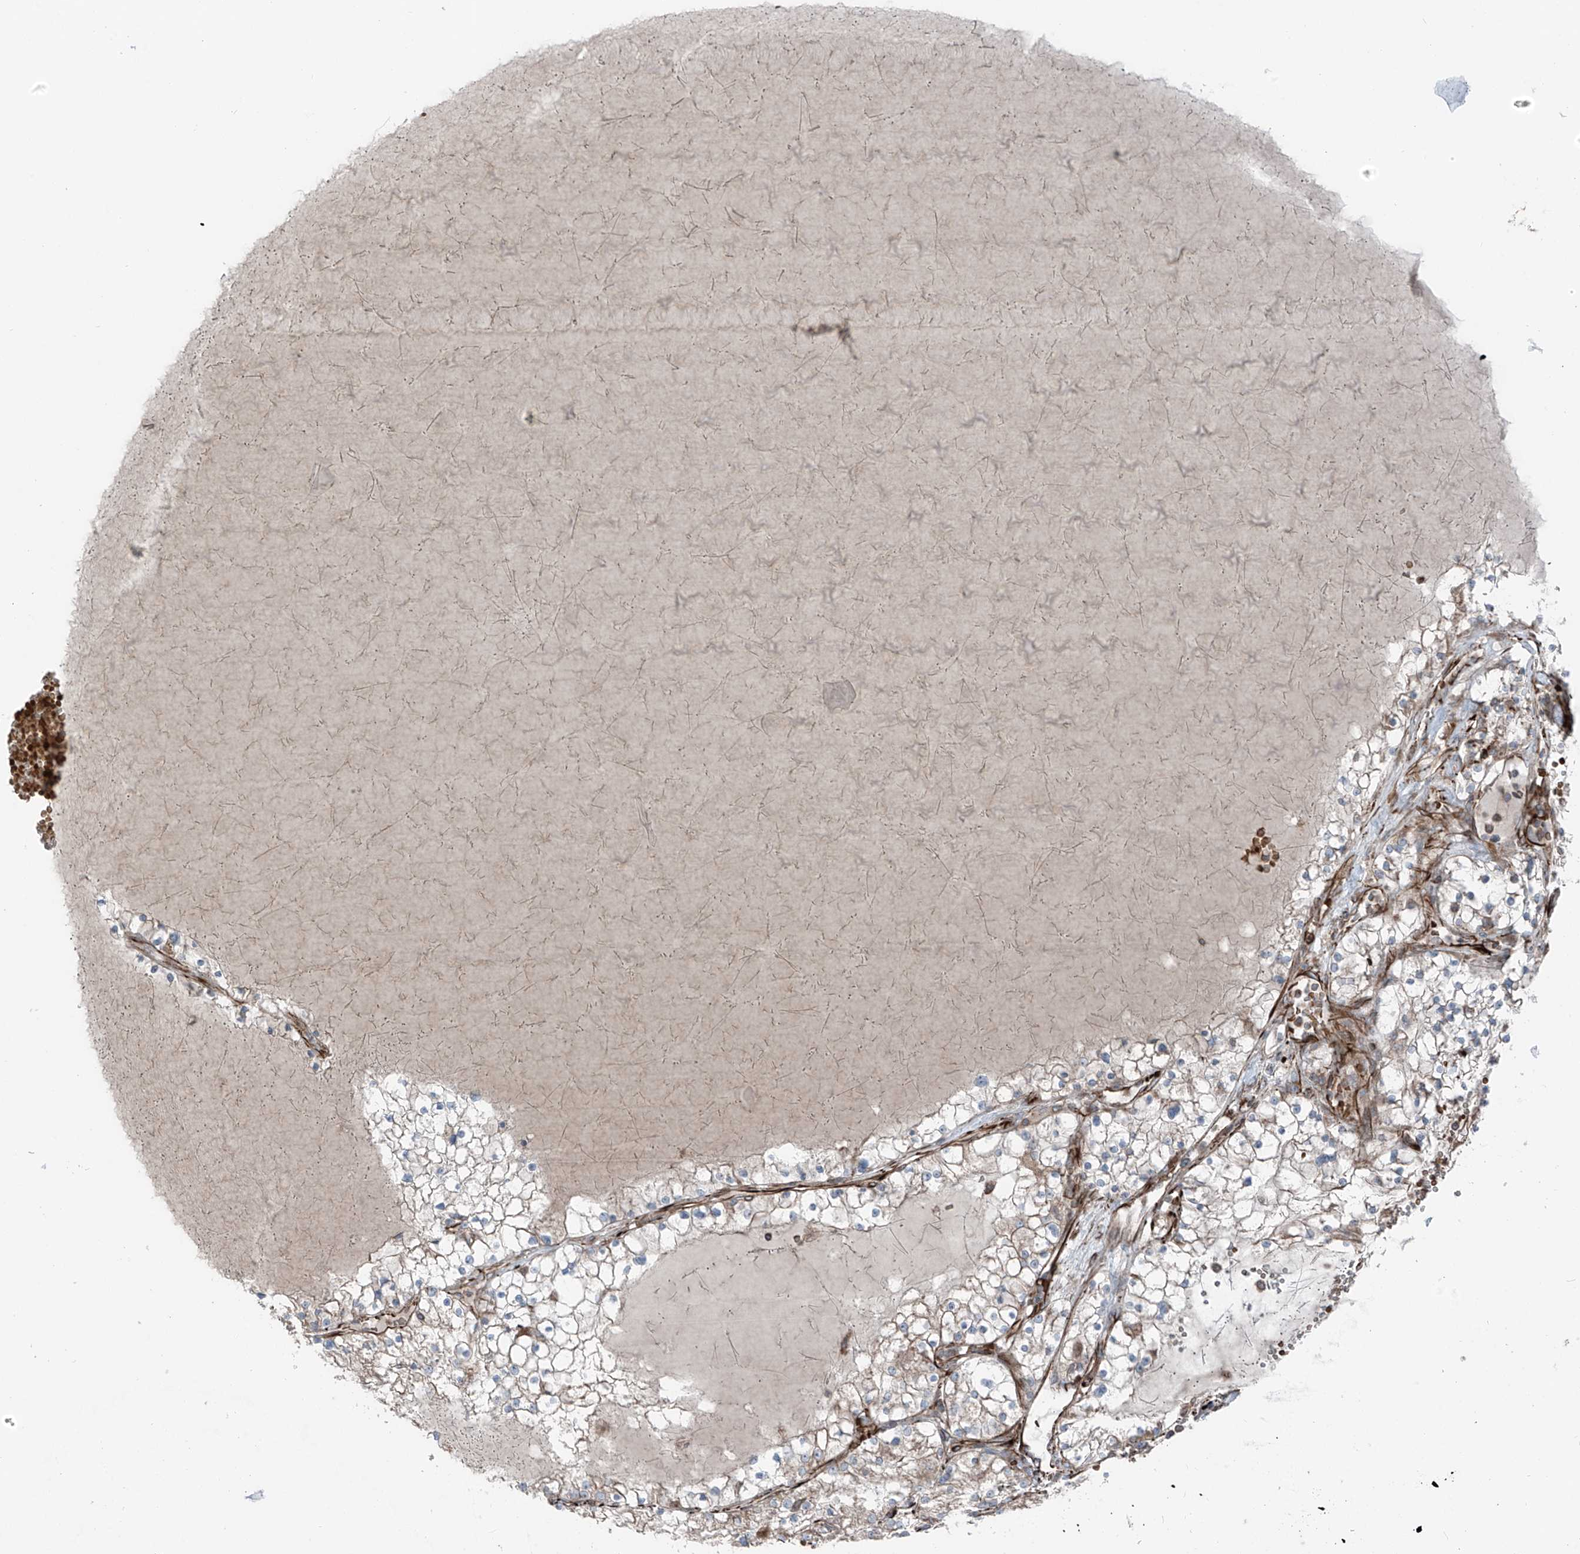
{"staining": {"intensity": "negative", "quantity": "none", "location": "none"}, "tissue": "renal cancer", "cell_type": "Tumor cells", "image_type": "cancer", "snomed": [{"axis": "morphology", "description": "Normal tissue, NOS"}, {"axis": "morphology", "description": "Adenocarcinoma, NOS"}, {"axis": "topography", "description": "Kidney"}], "caption": "DAB immunohistochemical staining of renal adenocarcinoma demonstrates no significant staining in tumor cells.", "gene": "ERLEC1", "patient": {"sex": "male", "age": 68}}